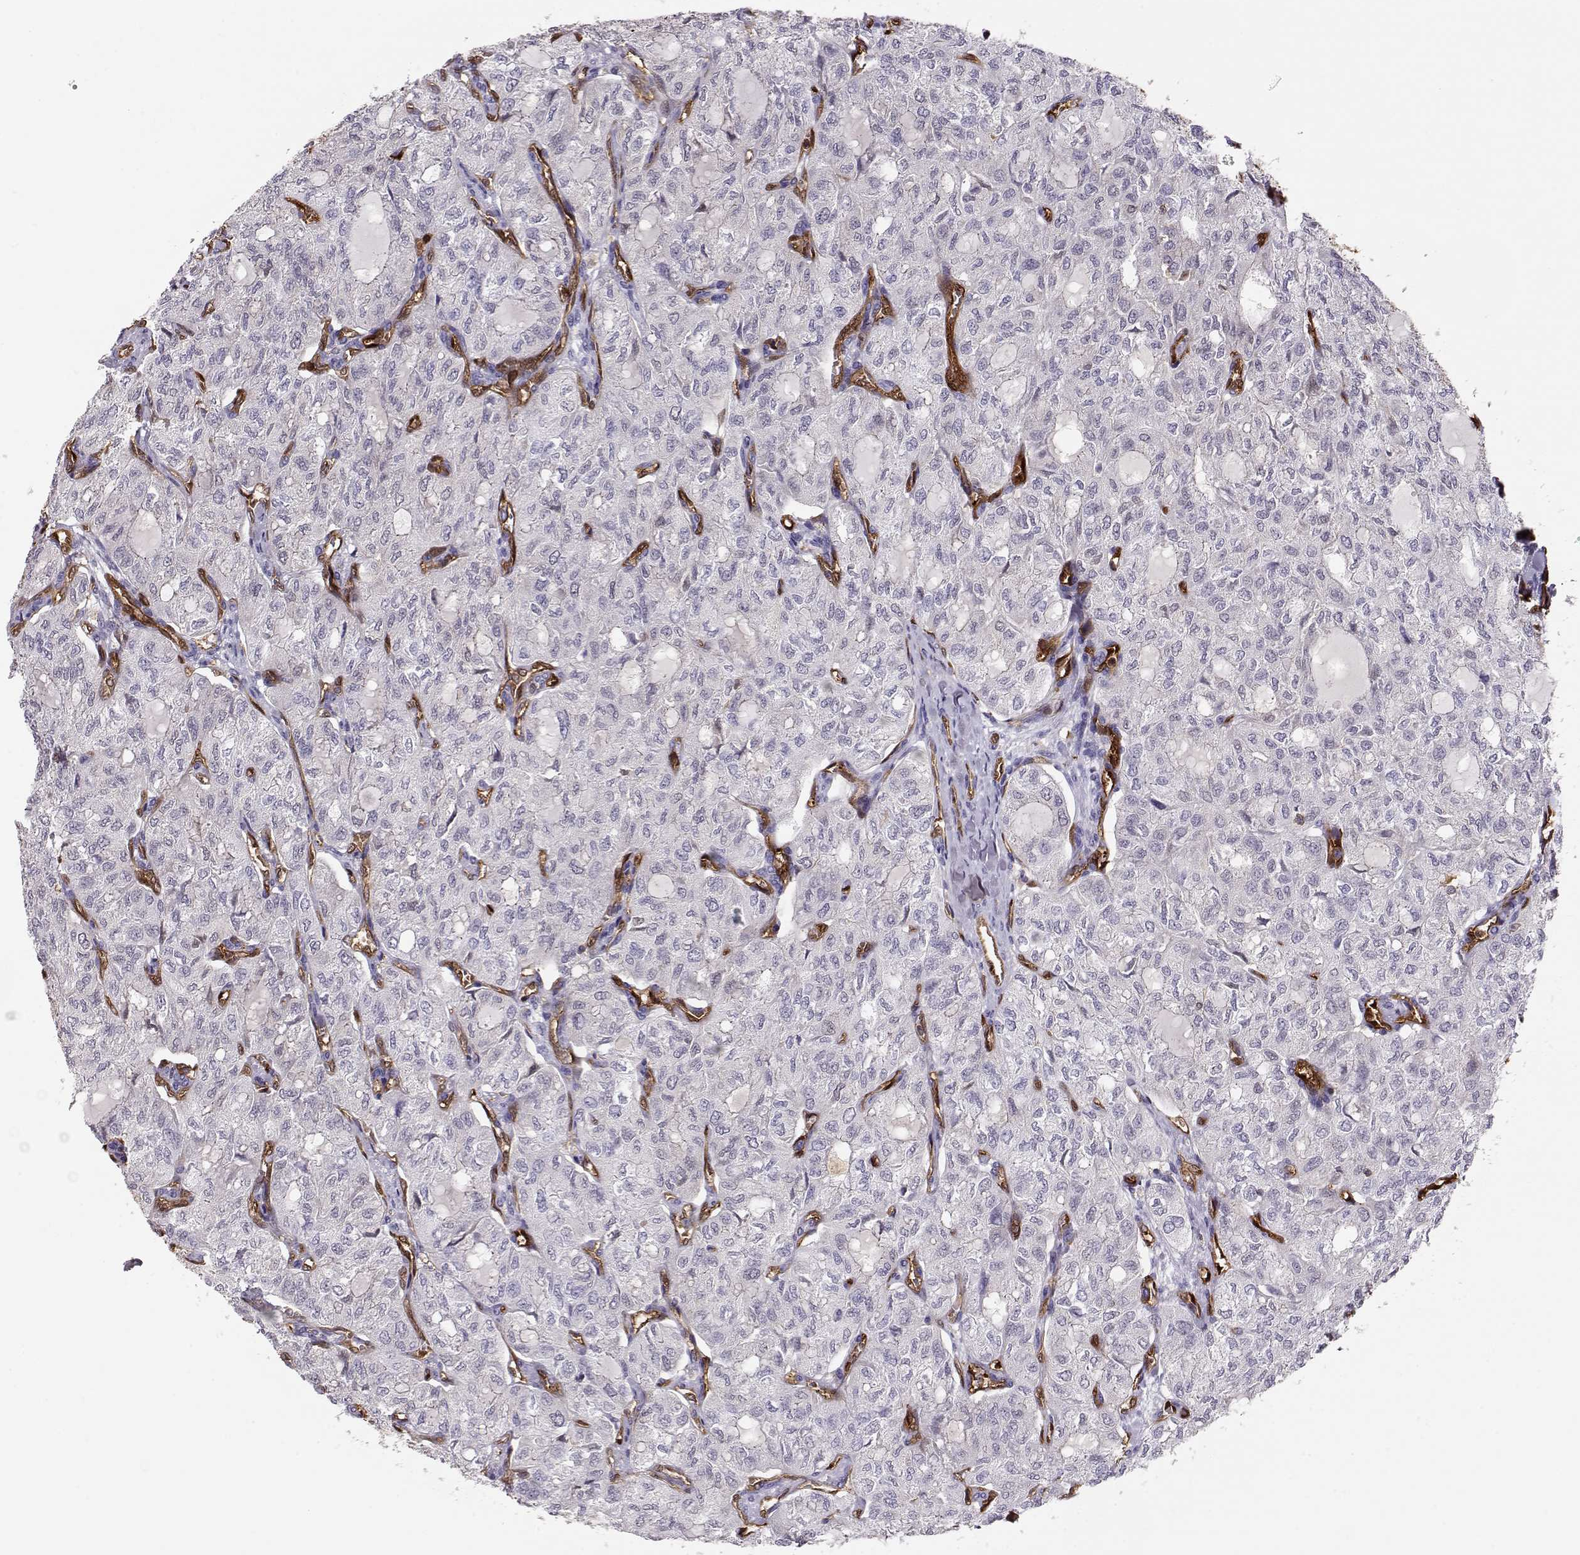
{"staining": {"intensity": "negative", "quantity": "none", "location": "none"}, "tissue": "thyroid cancer", "cell_type": "Tumor cells", "image_type": "cancer", "snomed": [{"axis": "morphology", "description": "Follicular adenoma carcinoma, NOS"}, {"axis": "topography", "description": "Thyroid gland"}], "caption": "Image shows no significant protein positivity in tumor cells of thyroid cancer.", "gene": "PNP", "patient": {"sex": "male", "age": 75}}